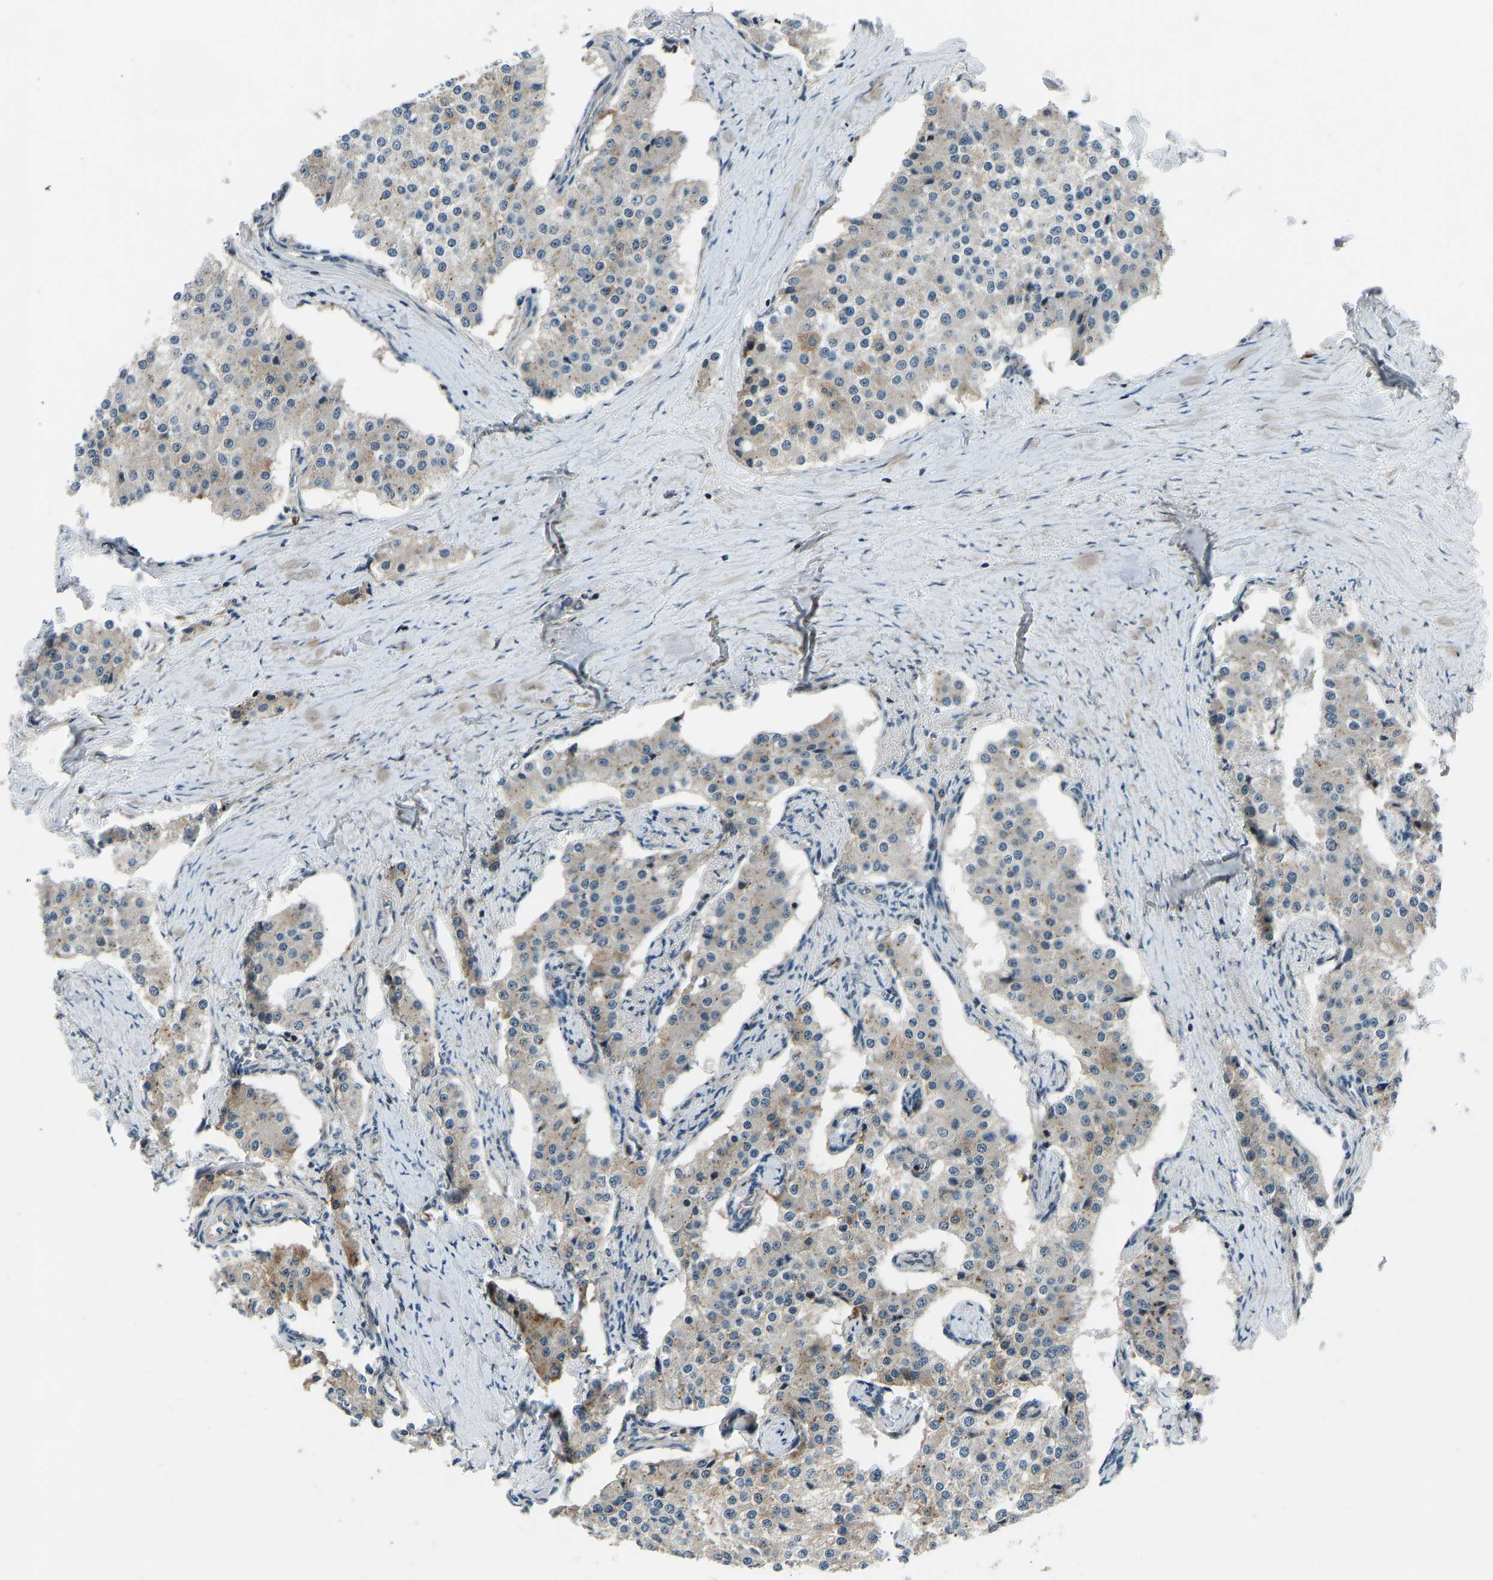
{"staining": {"intensity": "moderate", "quantity": "<25%", "location": "cytoplasmic/membranous"}, "tissue": "carcinoid", "cell_type": "Tumor cells", "image_type": "cancer", "snomed": [{"axis": "morphology", "description": "Carcinoid, malignant, NOS"}, {"axis": "topography", "description": "Colon"}], "caption": "There is low levels of moderate cytoplasmic/membranous staining in tumor cells of carcinoid, as demonstrated by immunohistochemical staining (brown color).", "gene": "RLIM", "patient": {"sex": "female", "age": 52}}